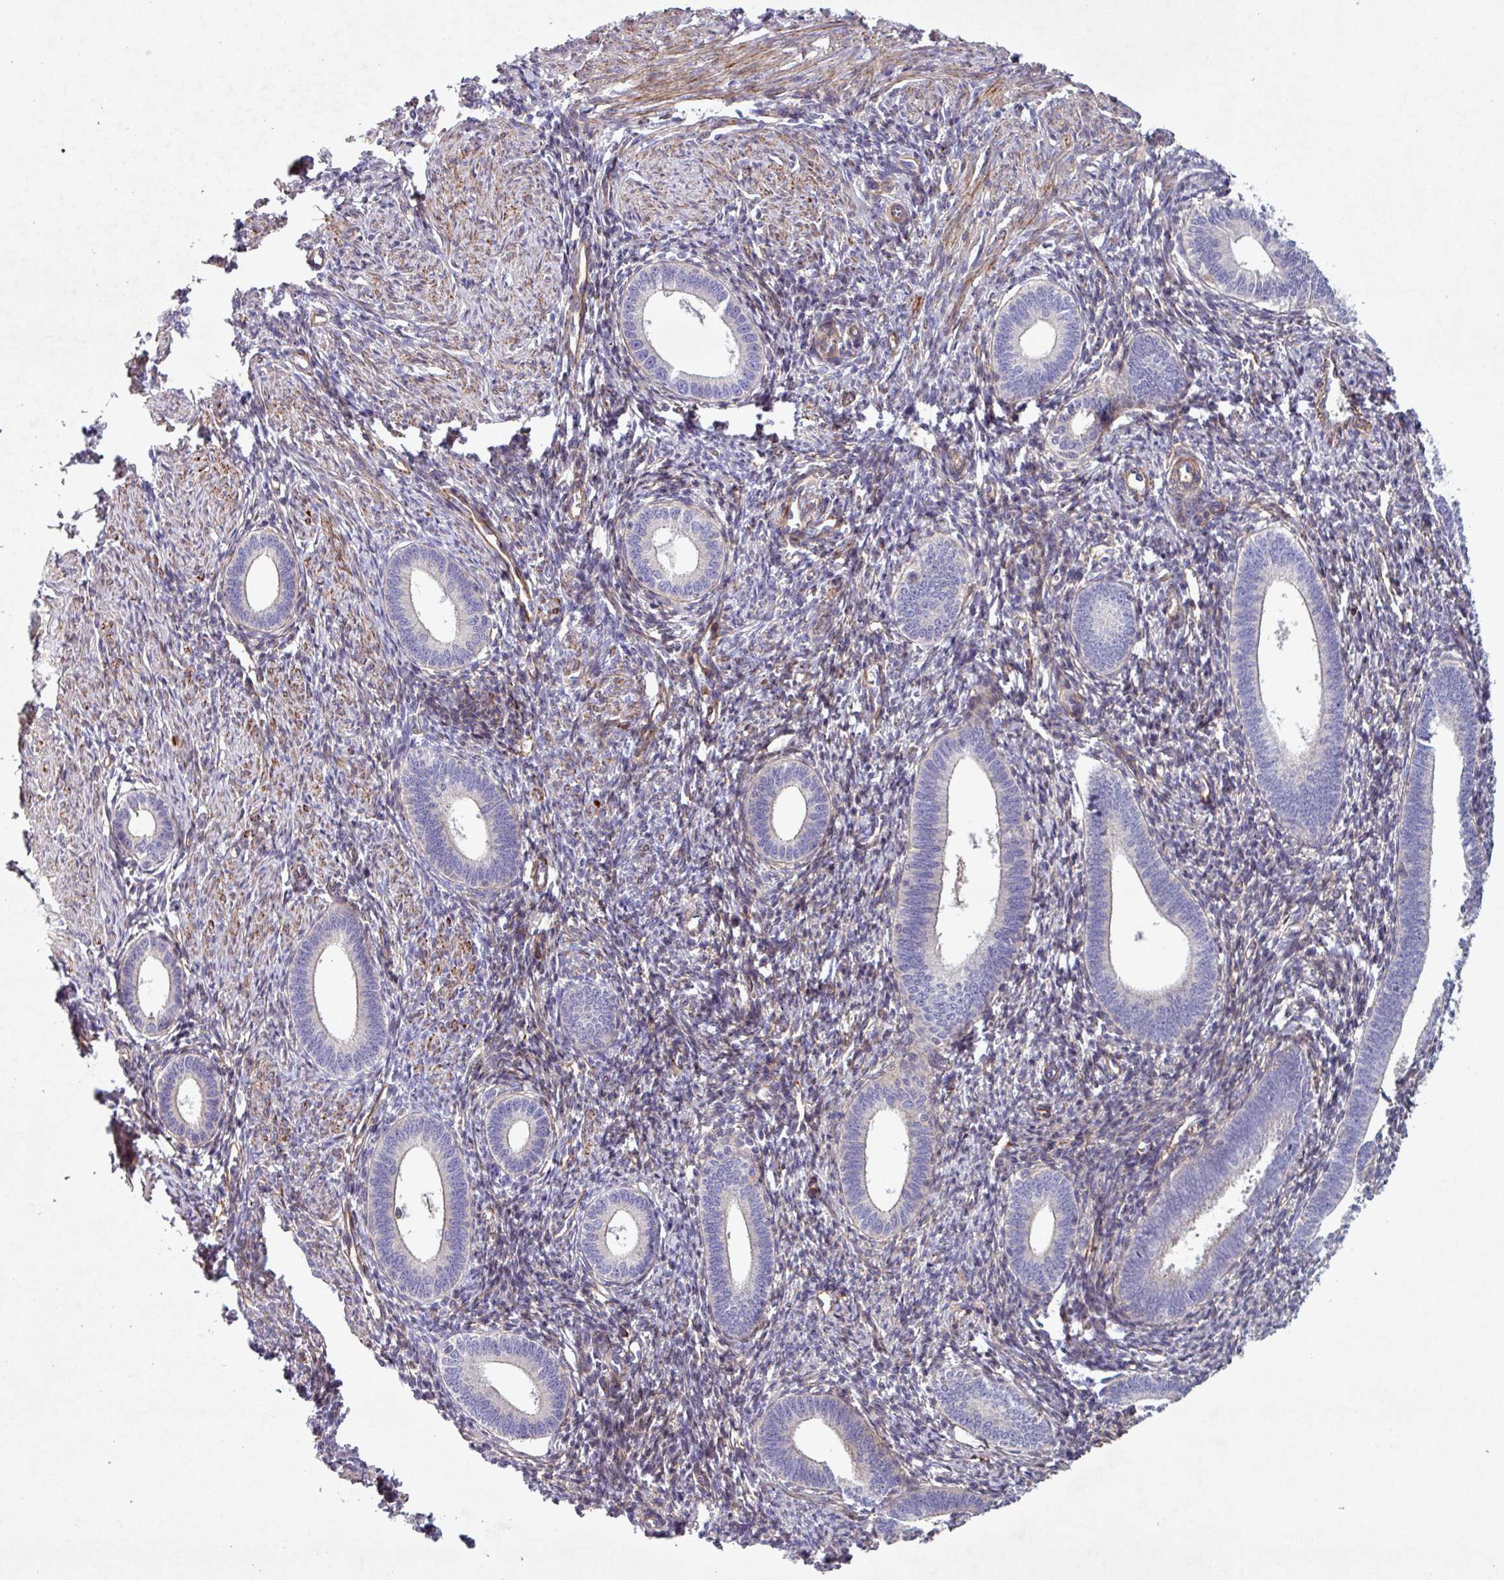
{"staining": {"intensity": "moderate", "quantity": "25%-75%", "location": "cytoplasmic/membranous"}, "tissue": "endometrium", "cell_type": "Cells in endometrial stroma", "image_type": "normal", "snomed": [{"axis": "morphology", "description": "Normal tissue, NOS"}, {"axis": "topography", "description": "Endometrium"}], "caption": "This micrograph reveals IHC staining of normal human endometrium, with medium moderate cytoplasmic/membranous expression in about 25%-75% of cells in endometrial stroma.", "gene": "ATP2C2", "patient": {"sex": "female", "age": 41}}